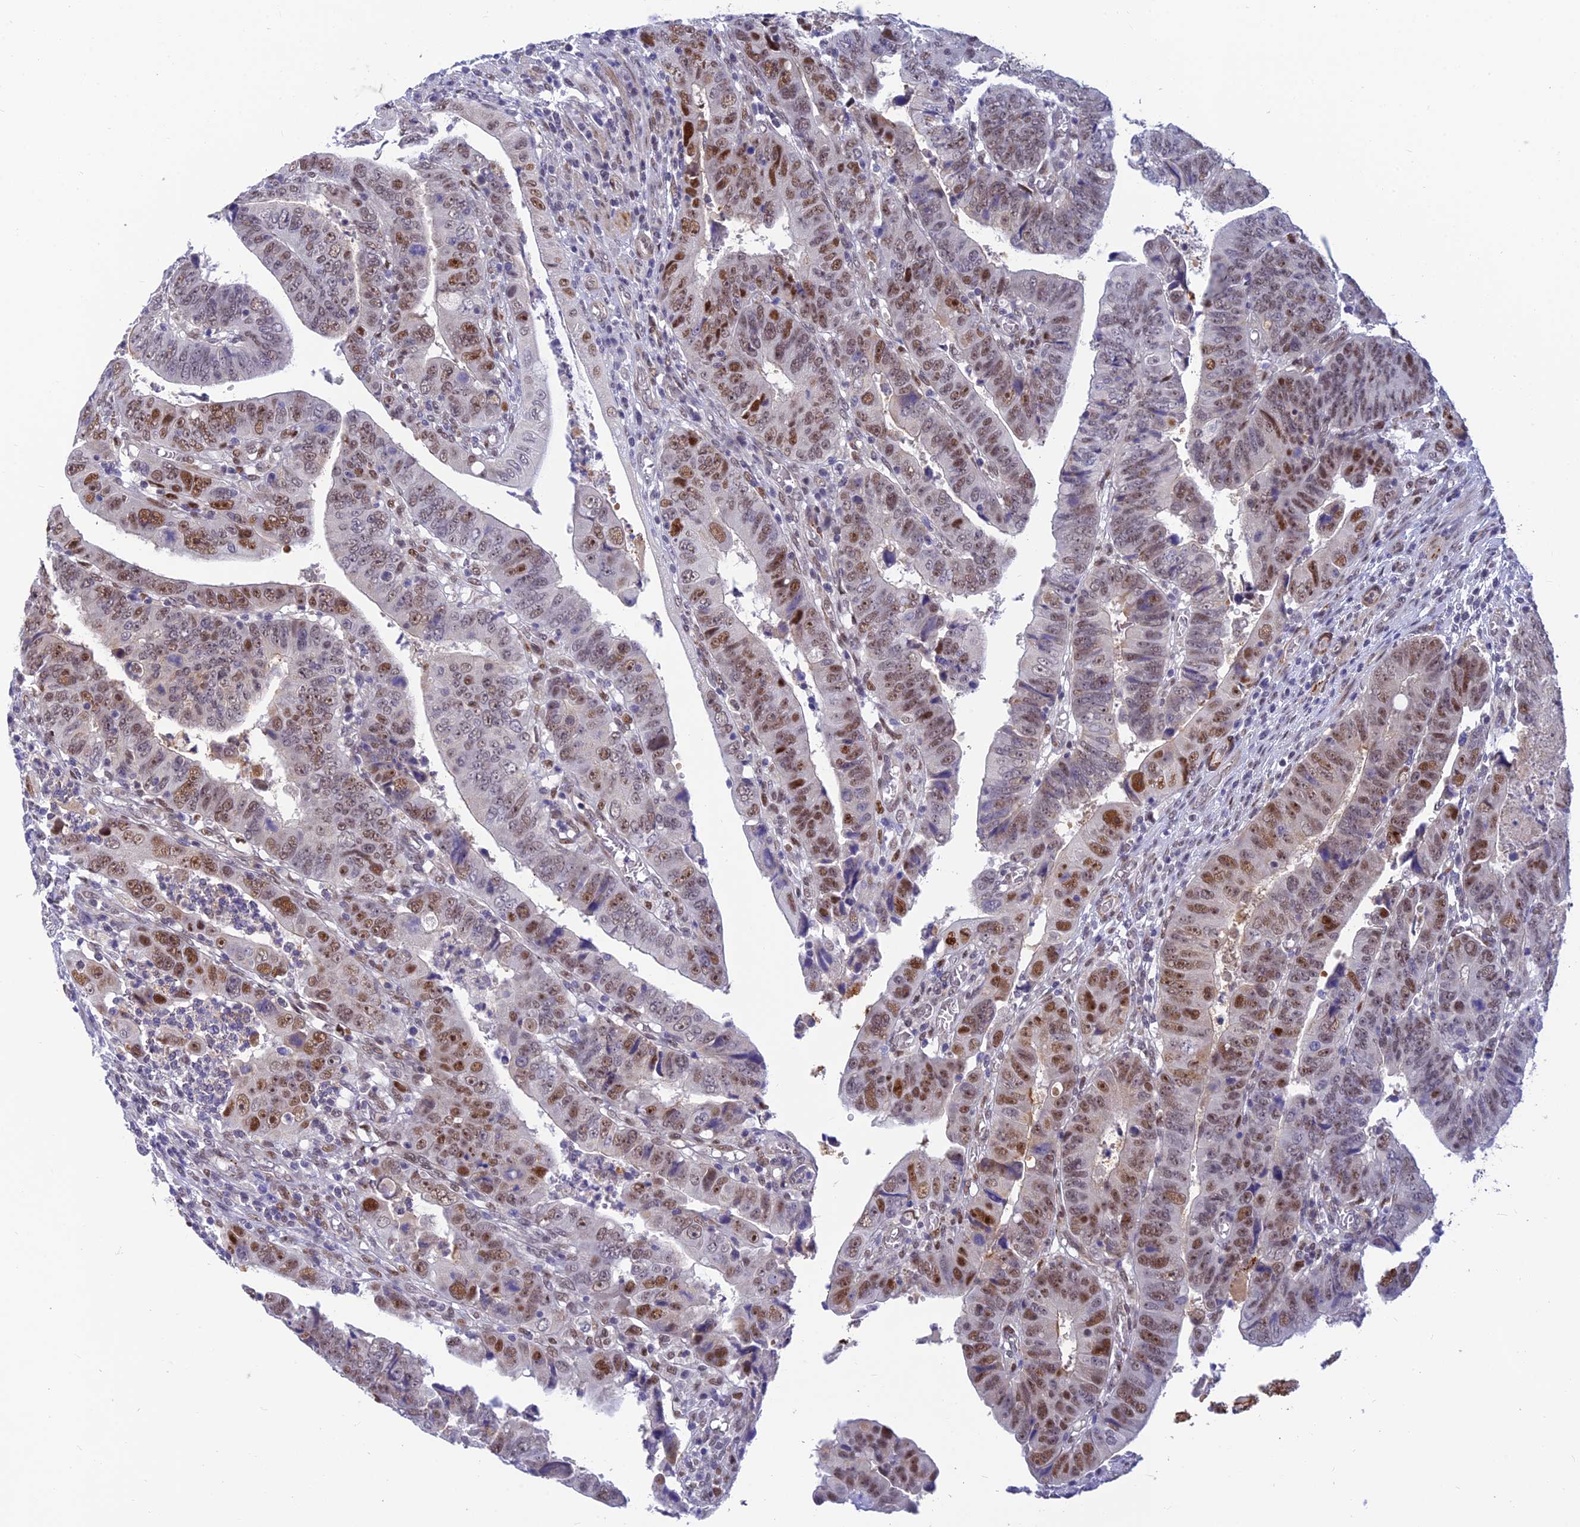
{"staining": {"intensity": "moderate", "quantity": ">75%", "location": "nuclear"}, "tissue": "colorectal cancer", "cell_type": "Tumor cells", "image_type": "cancer", "snomed": [{"axis": "morphology", "description": "Normal tissue, NOS"}, {"axis": "morphology", "description": "Adenocarcinoma, NOS"}, {"axis": "topography", "description": "Rectum"}], "caption": "Immunohistochemical staining of human colorectal adenocarcinoma exhibits moderate nuclear protein expression in about >75% of tumor cells.", "gene": "CLK4", "patient": {"sex": "female", "age": 65}}